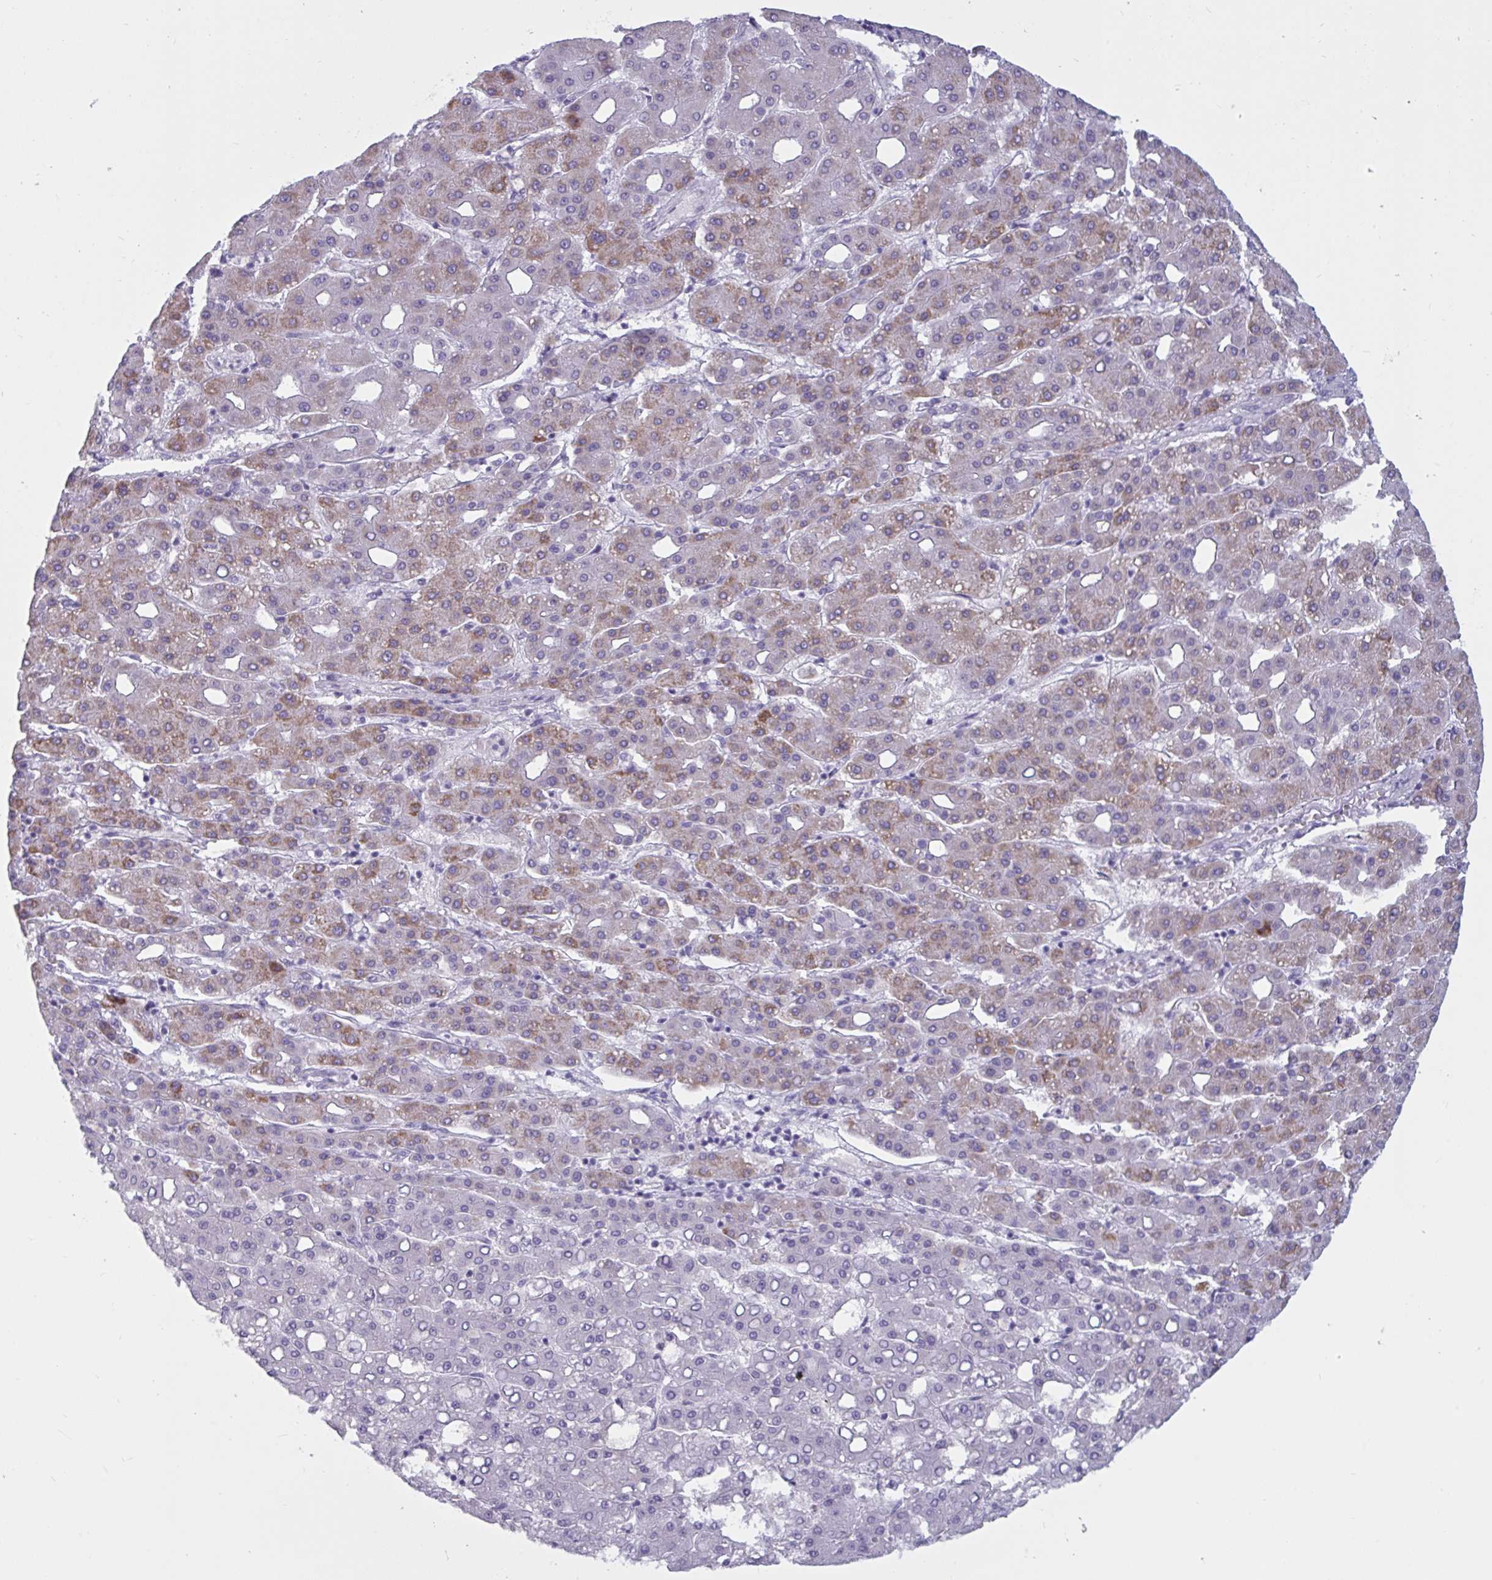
{"staining": {"intensity": "moderate", "quantity": "25%-75%", "location": "cytoplasmic/membranous"}, "tissue": "liver cancer", "cell_type": "Tumor cells", "image_type": "cancer", "snomed": [{"axis": "morphology", "description": "Carcinoma, Hepatocellular, NOS"}, {"axis": "topography", "description": "Liver"}], "caption": "Protein analysis of hepatocellular carcinoma (liver) tissue demonstrates moderate cytoplasmic/membranous staining in approximately 25%-75% of tumor cells.", "gene": "BBS10", "patient": {"sex": "male", "age": 65}}